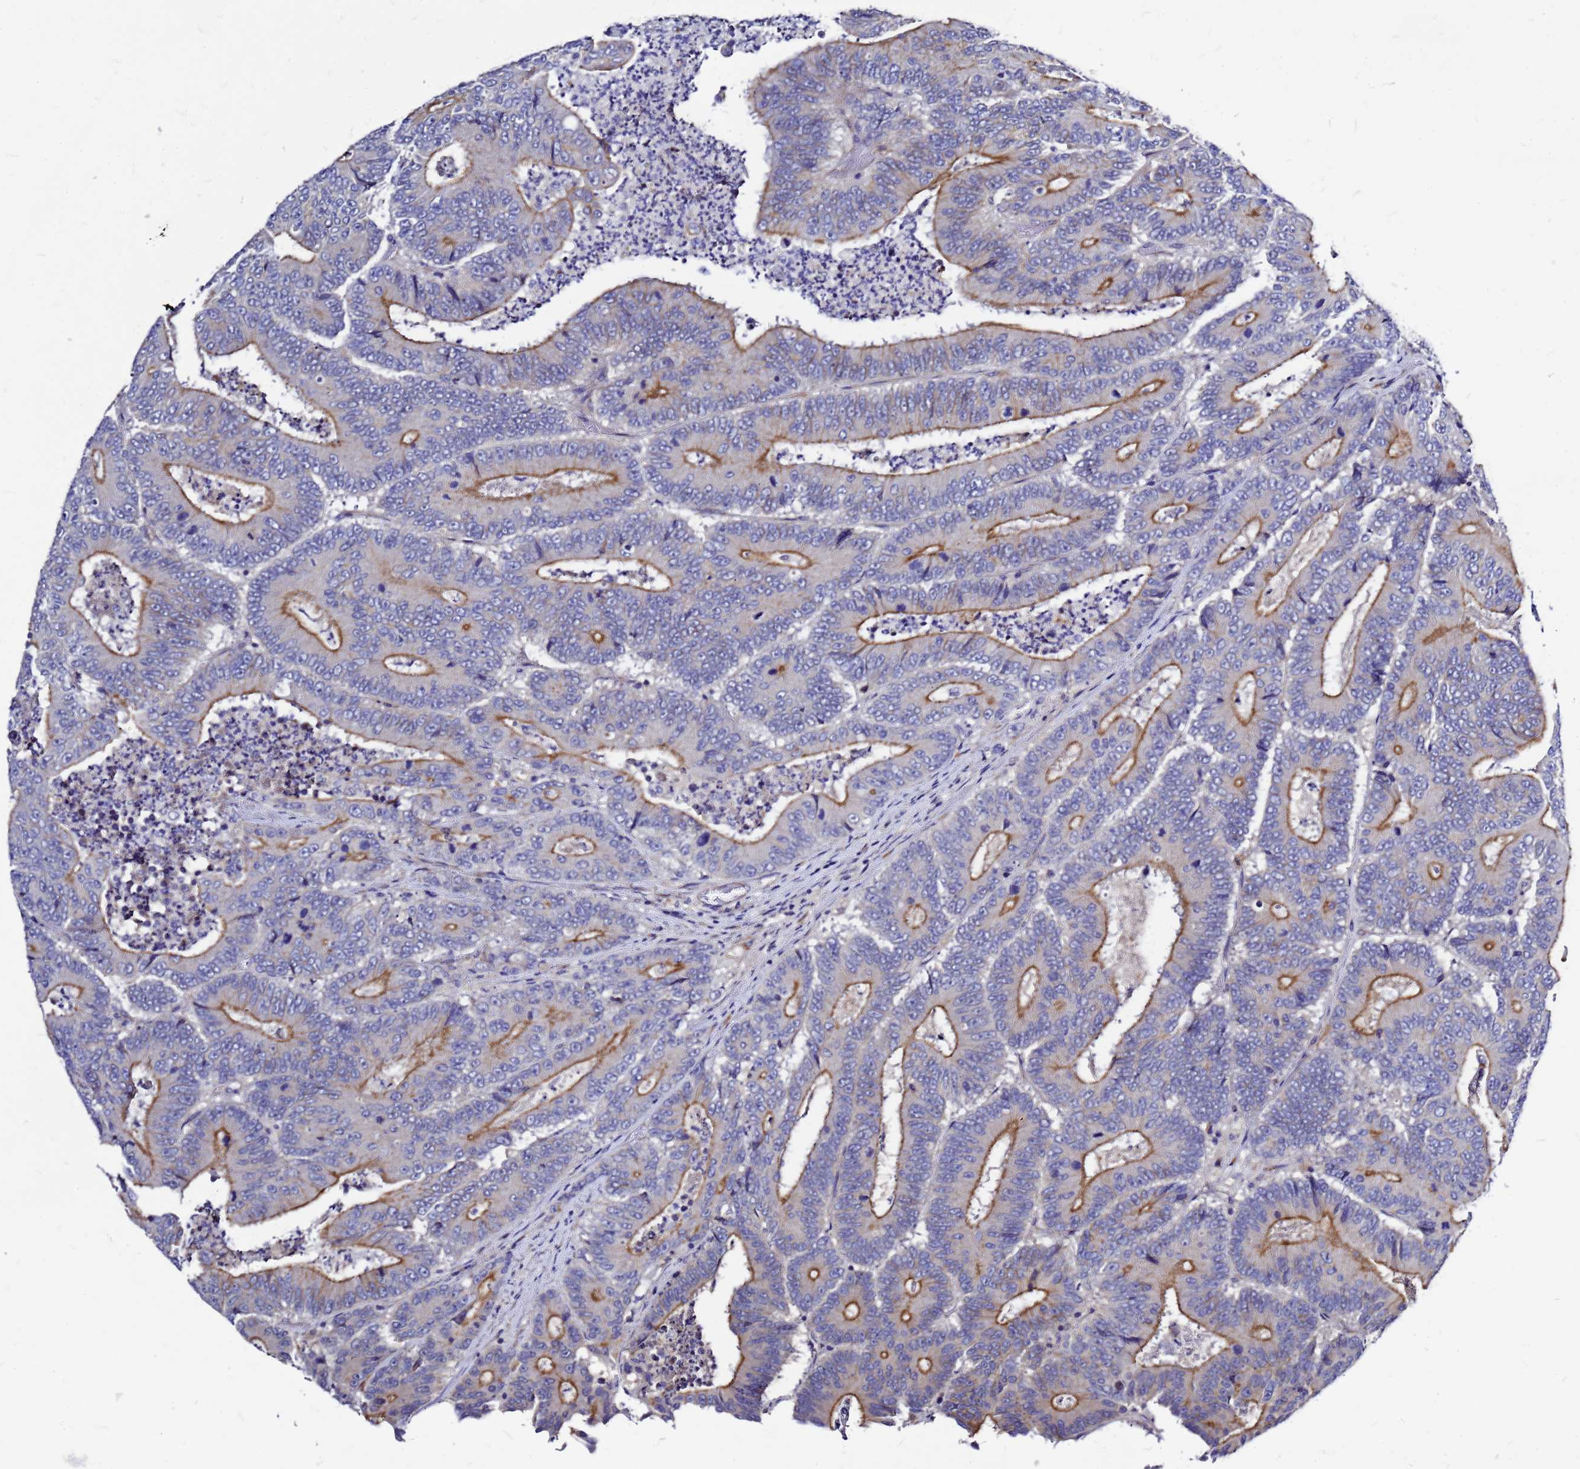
{"staining": {"intensity": "moderate", "quantity": "<25%", "location": "cytoplasmic/membranous"}, "tissue": "colorectal cancer", "cell_type": "Tumor cells", "image_type": "cancer", "snomed": [{"axis": "morphology", "description": "Adenocarcinoma, NOS"}, {"axis": "topography", "description": "Colon"}], "caption": "Protein expression analysis of colorectal cancer exhibits moderate cytoplasmic/membranous staining in approximately <25% of tumor cells.", "gene": "FBXW5", "patient": {"sex": "male", "age": 83}}